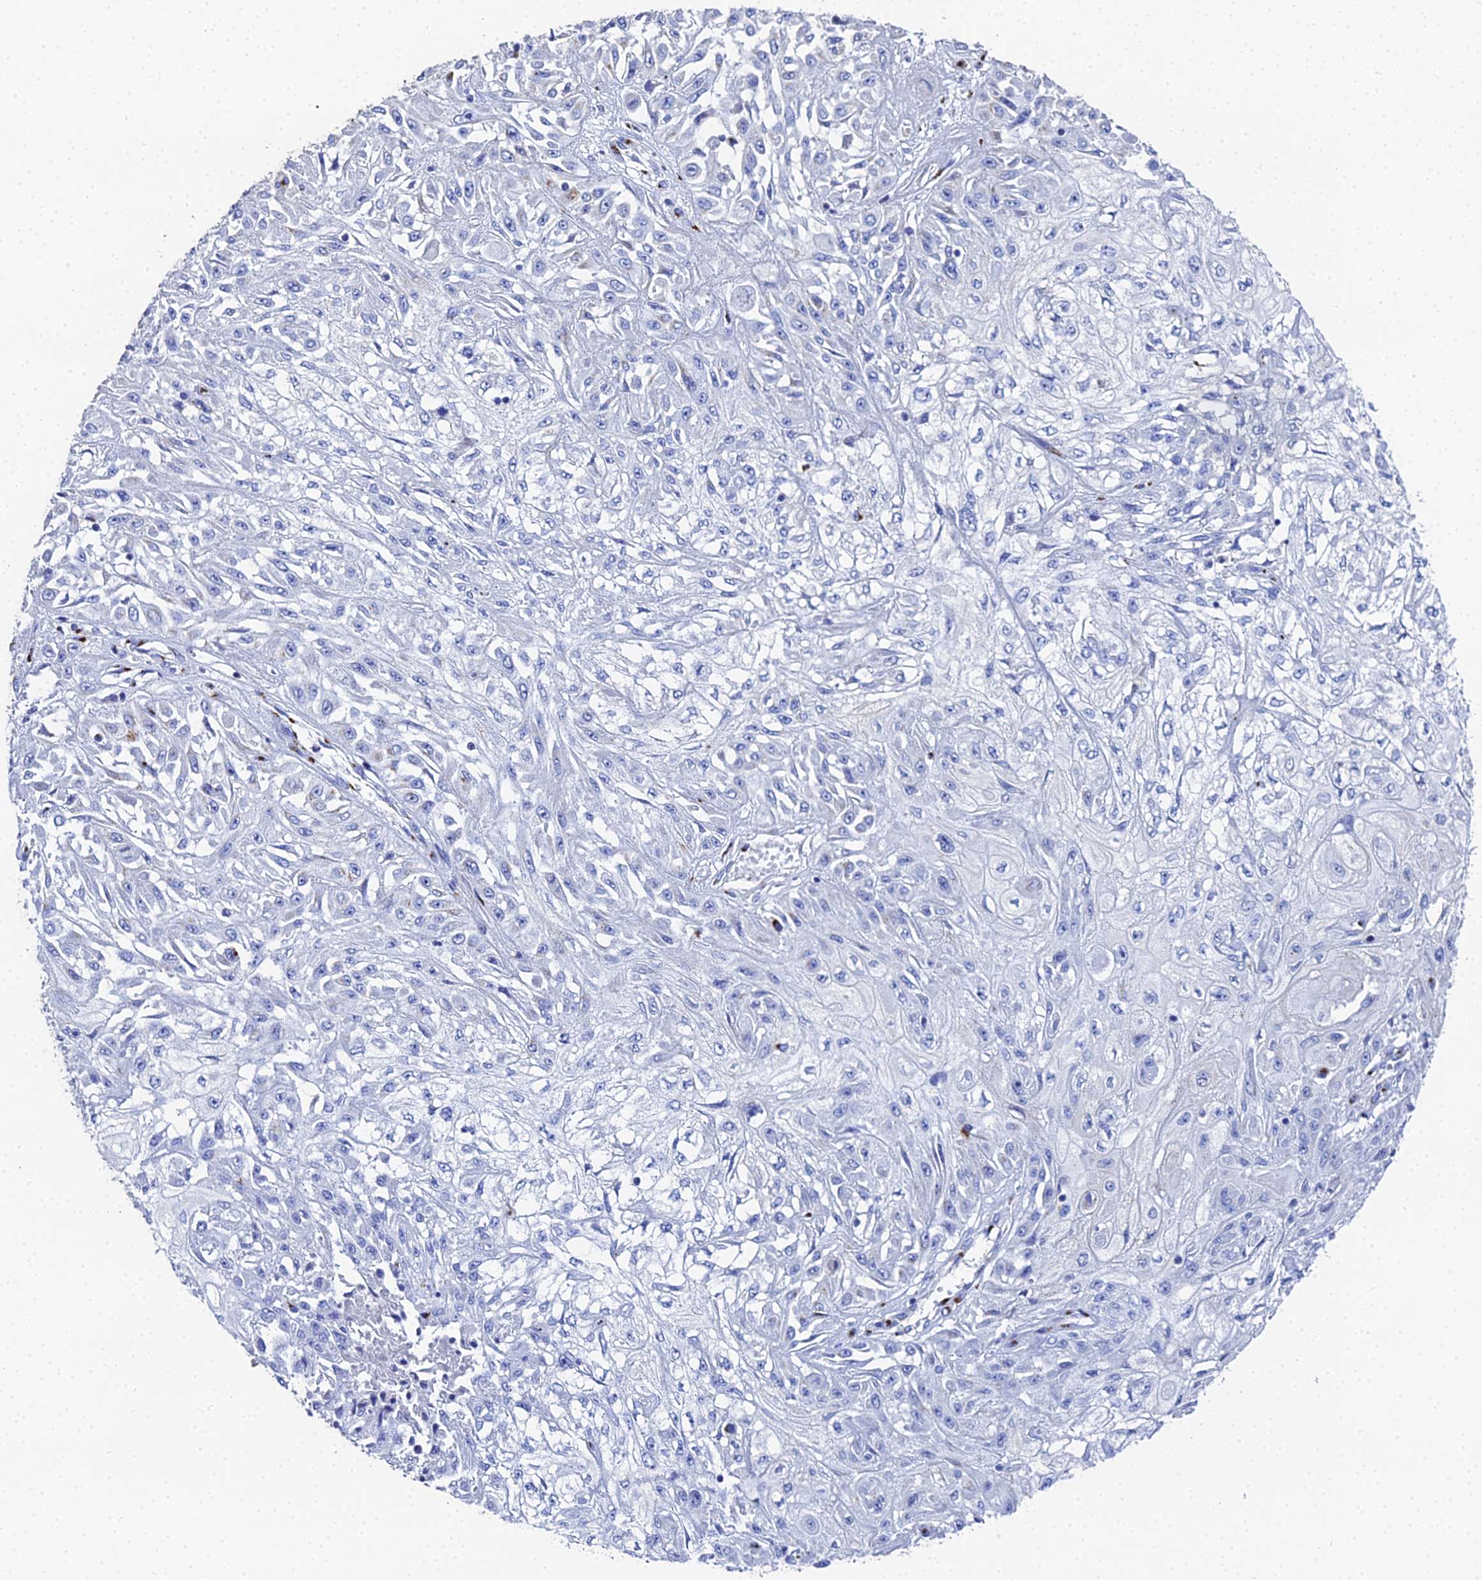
{"staining": {"intensity": "negative", "quantity": "none", "location": "none"}, "tissue": "skin cancer", "cell_type": "Tumor cells", "image_type": "cancer", "snomed": [{"axis": "morphology", "description": "Squamous cell carcinoma, NOS"}, {"axis": "morphology", "description": "Squamous cell carcinoma, metastatic, NOS"}, {"axis": "topography", "description": "Skin"}, {"axis": "topography", "description": "Lymph node"}], "caption": "This is a histopathology image of immunohistochemistry (IHC) staining of skin metastatic squamous cell carcinoma, which shows no expression in tumor cells.", "gene": "ENSG00000268674", "patient": {"sex": "male", "age": 75}}